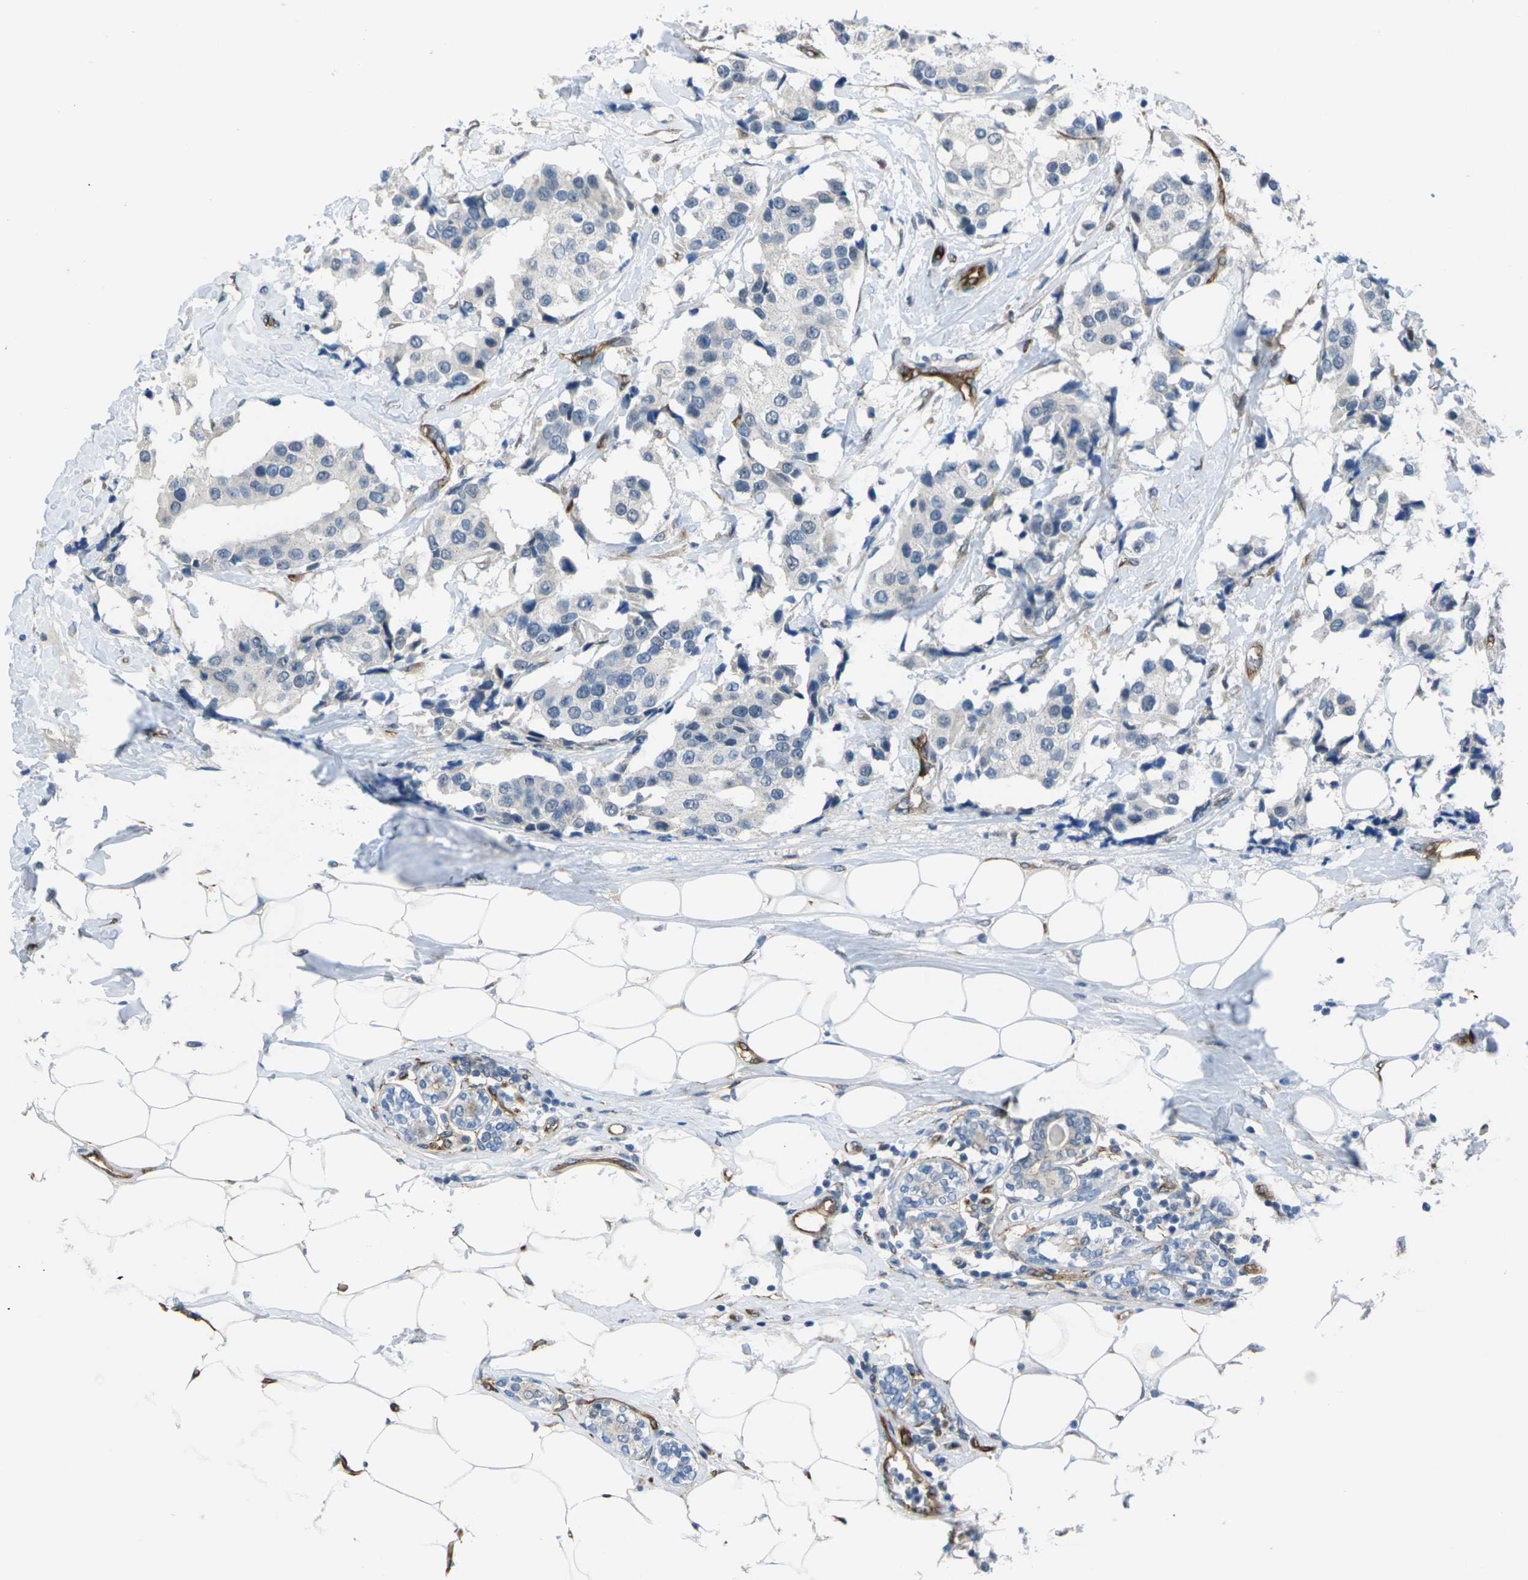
{"staining": {"intensity": "negative", "quantity": "none", "location": "none"}, "tissue": "breast cancer", "cell_type": "Tumor cells", "image_type": "cancer", "snomed": [{"axis": "morphology", "description": "Normal tissue, NOS"}, {"axis": "morphology", "description": "Duct carcinoma"}, {"axis": "topography", "description": "Breast"}], "caption": "Immunohistochemistry (IHC) of human breast intraductal carcinoma exhibits no staining in tumor cells.", "gene": "HSPA12B", "patient": {"sex": "female", "age": 39}}